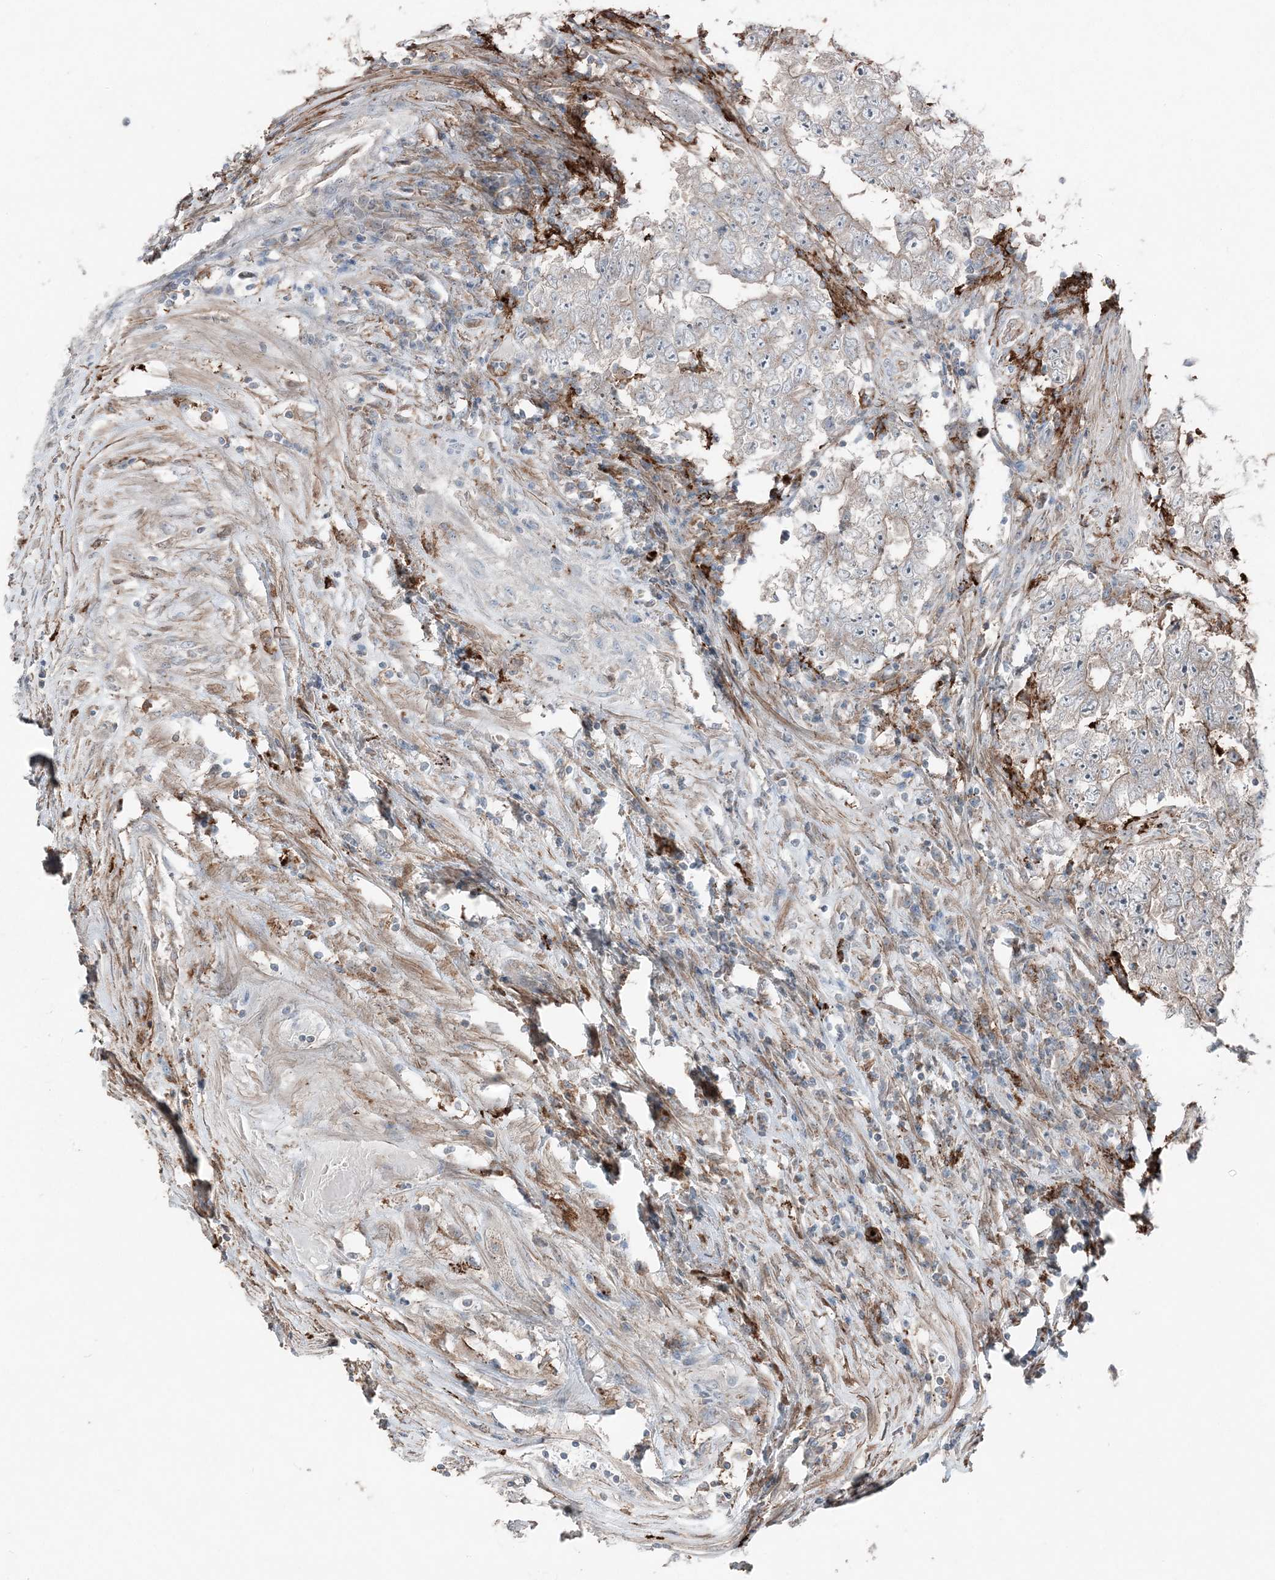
{"staining": {"intensity": "negative", "quantity": "none", "location": "none"}, "tissue": "testis cancer", "cell_type": "Tumor cells", "image_type": "cancer", "snomed": [{"axis": "morphology", "description": "Carcinoma, Embryonal, NOS"}, {"axis": "topography", "description": "Testis"}], "caption": "Tumor cells show no significant protein staining in testis cancer.", "gene": "KY", "patient": {"sex": "male", "age": 25}}